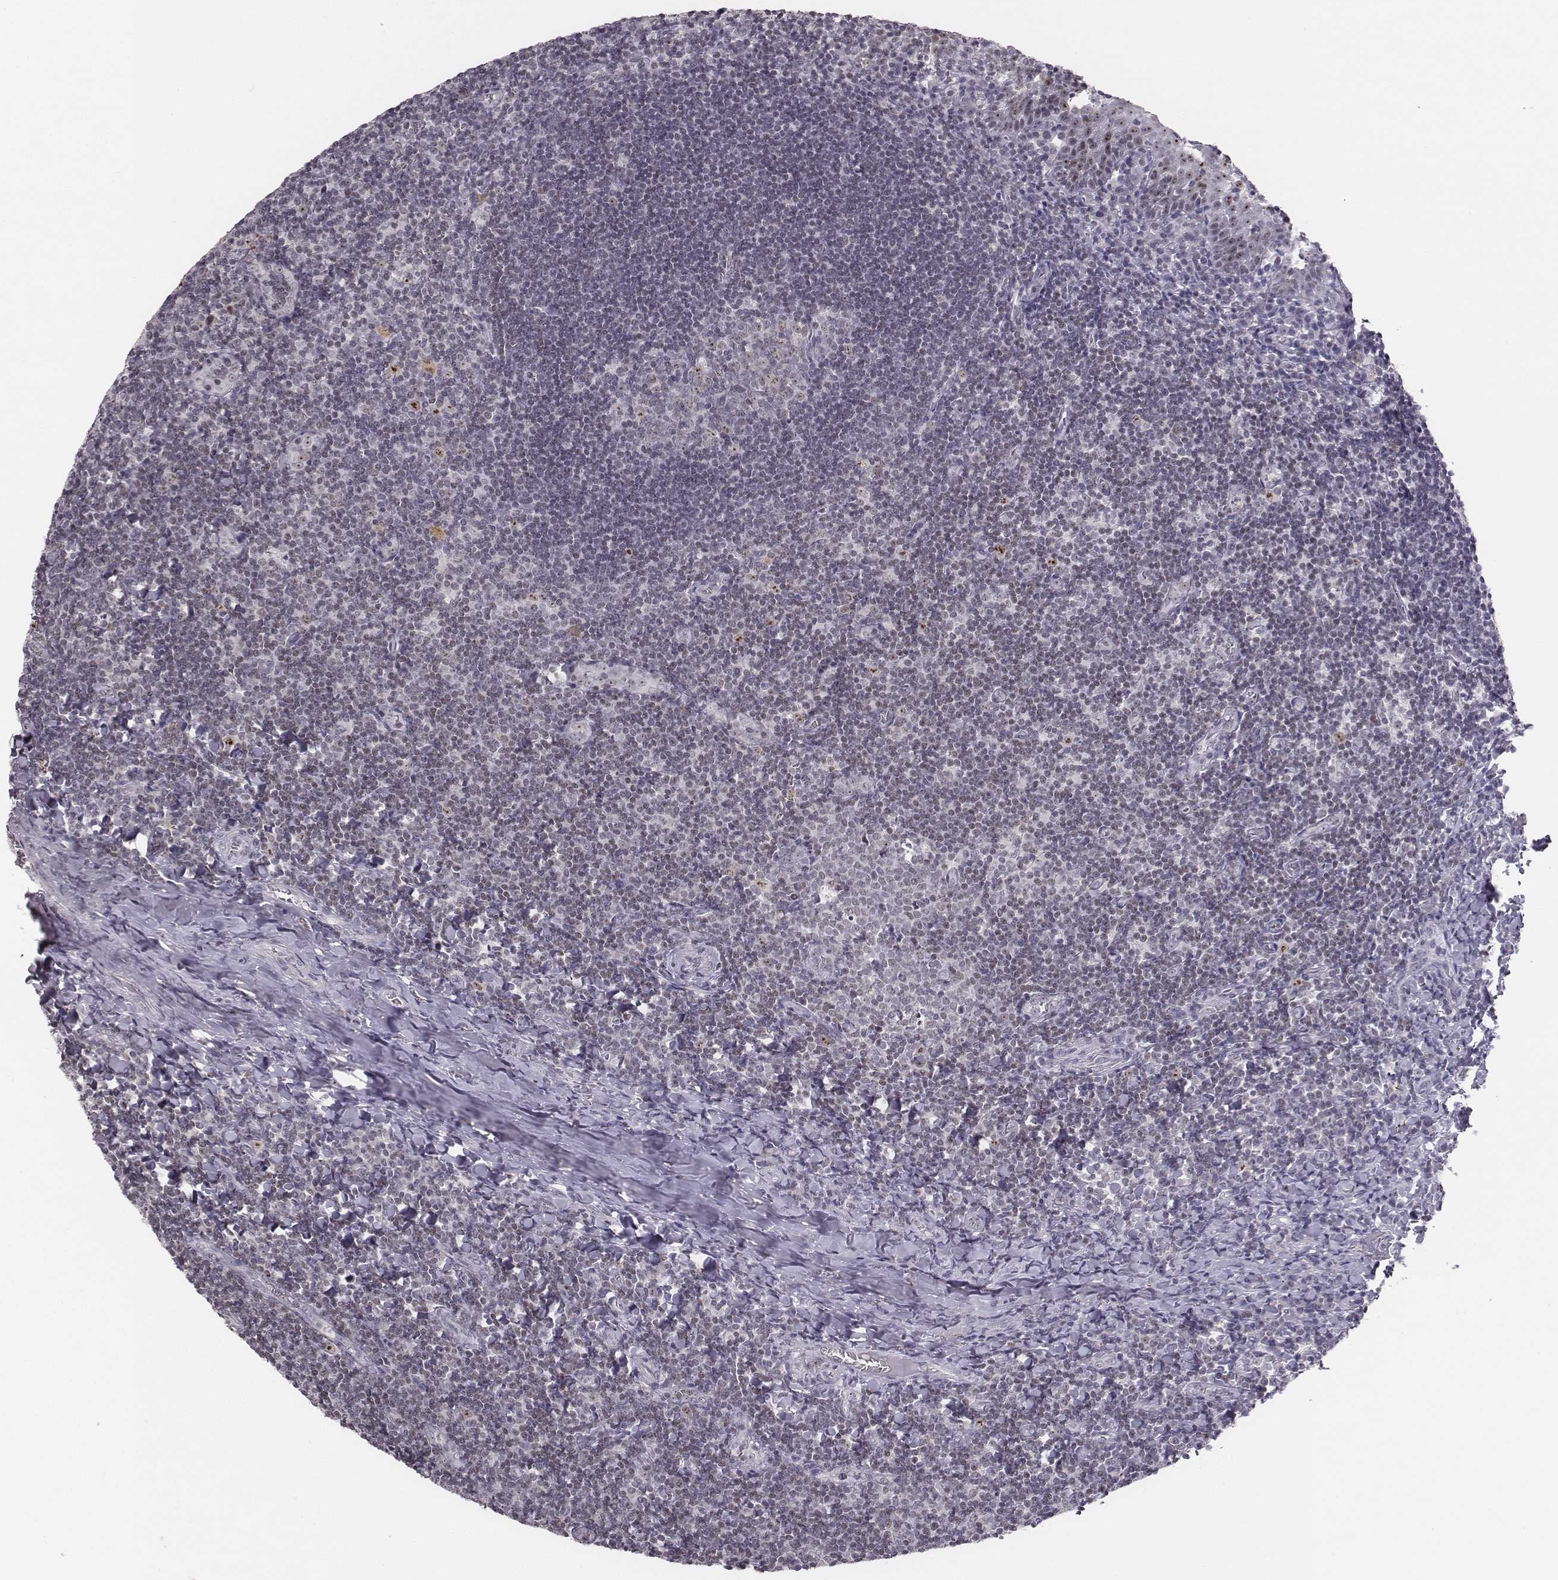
{"staining": {"intensity": "strong", "quantity": "<25%", "location": "nuclear"}, "tissue": "tonsil", "cell_type": "Germinal center cells", "image_type": "normal", "snomed": [{"axis": "morphology", "description": "Normal tissue, NOS"}, {"axis": "morphology", "description": "Inflammation, NOS"}, {"axis": "topography", "description": "Tonsil"}], "caption": "Normal tonsil displays strong nuclear expression in about <25% of germinal center cells.", "gene": "NIFK", "patient": {"sex": "female", "age": 31}}